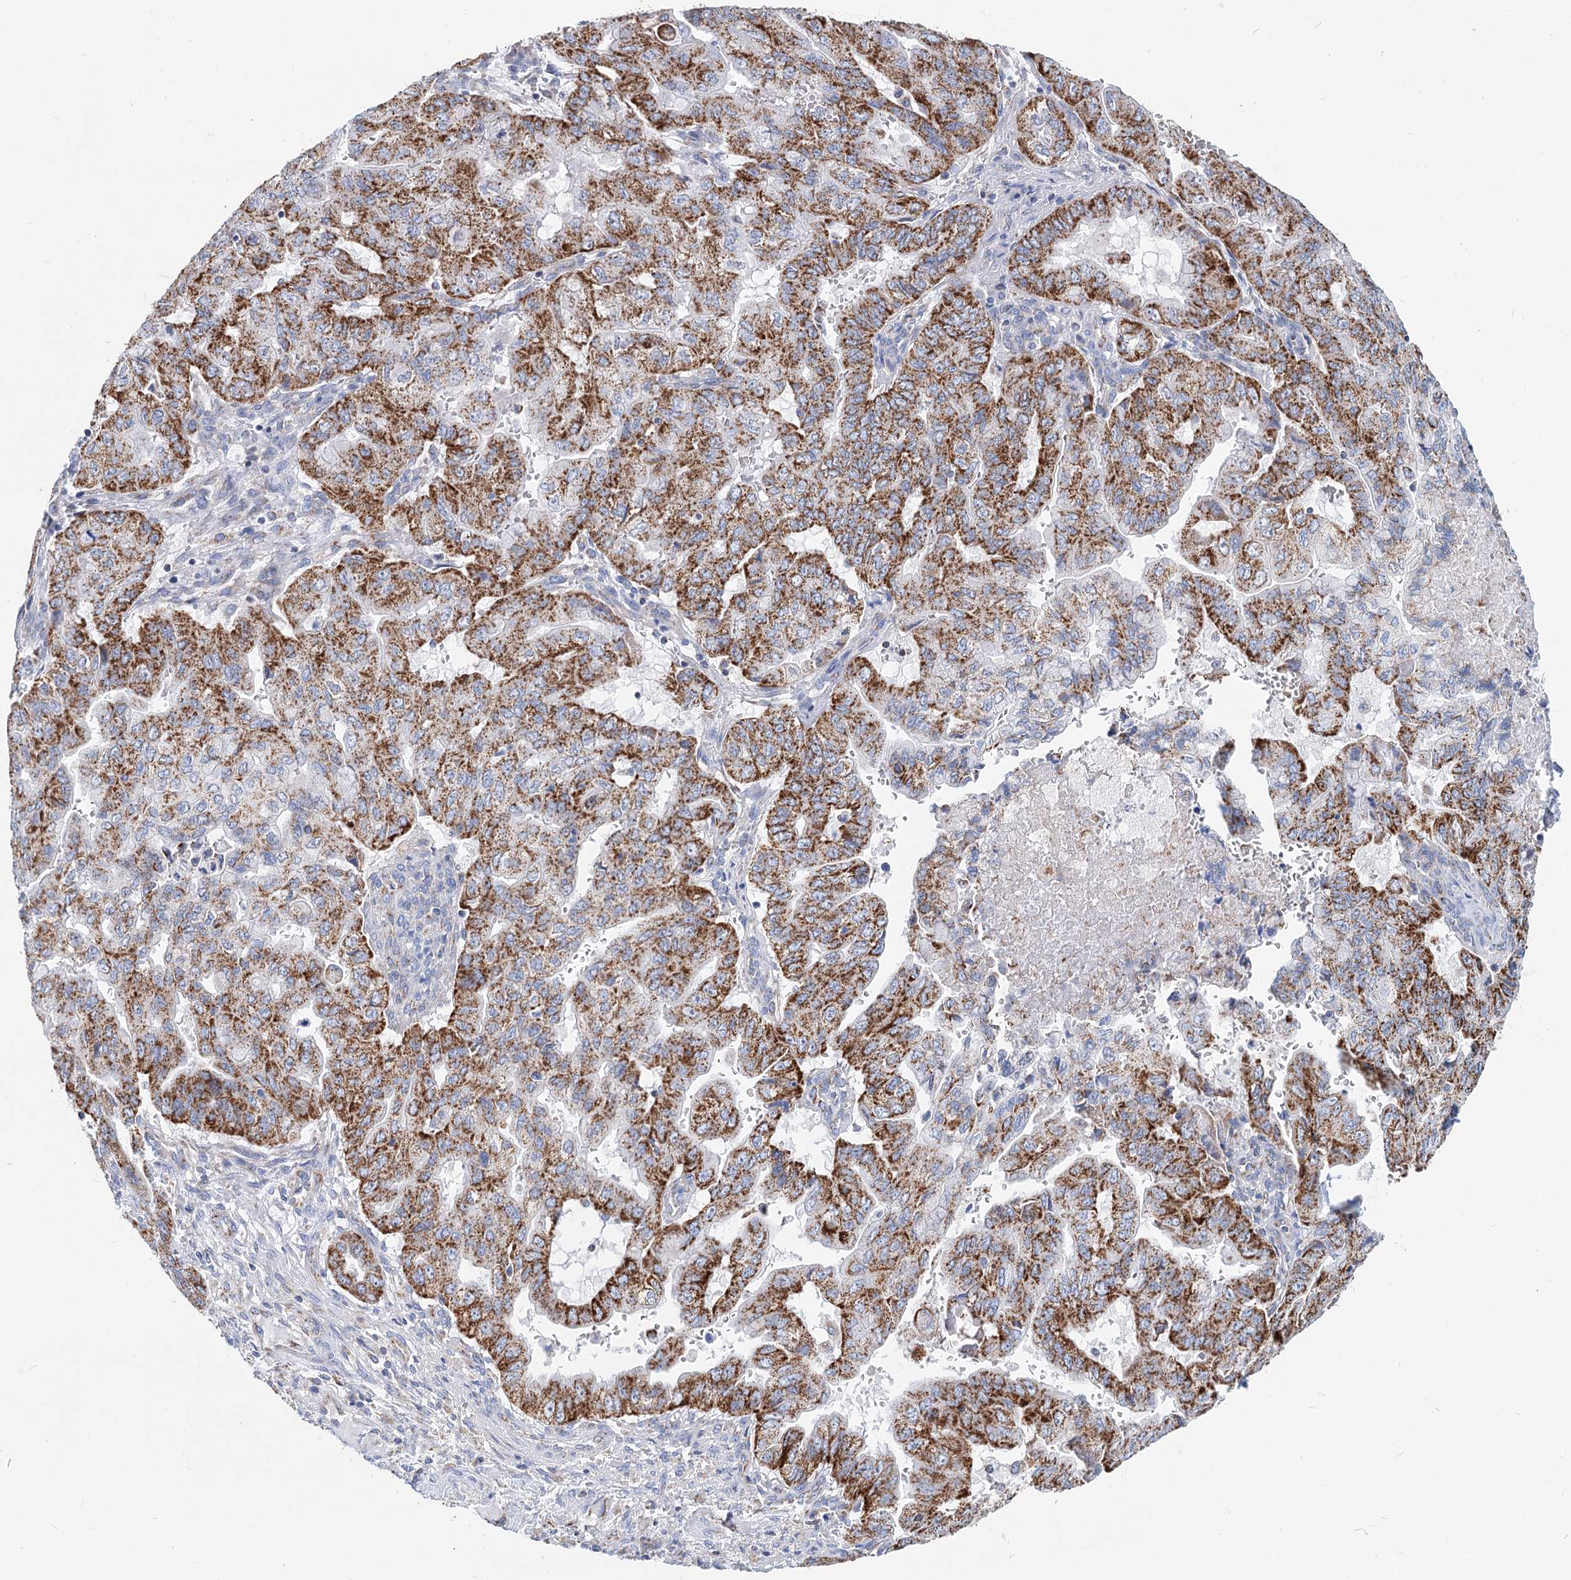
{"staining": {"intensity": "strong", "quantity": ">75%", "location": "cytoplasmic/membranous"}, "tissue": "pancreatic cancer", "cell_type": "Tumor cells", "image_type": "cancer", "snomed": [{"axis": "morphology", "description": "Adenocarcinoma, NOS"}, {"axis": "topography", "description": "Pancreas"}], "caption": "A brown stain shows strong cytoplasmic/membranous expression of a protein in human adenocarcinoma (pancreatic) tumor cells.", "gene": "MCCC2", "patient": {"sex": "male", "age": 51}}